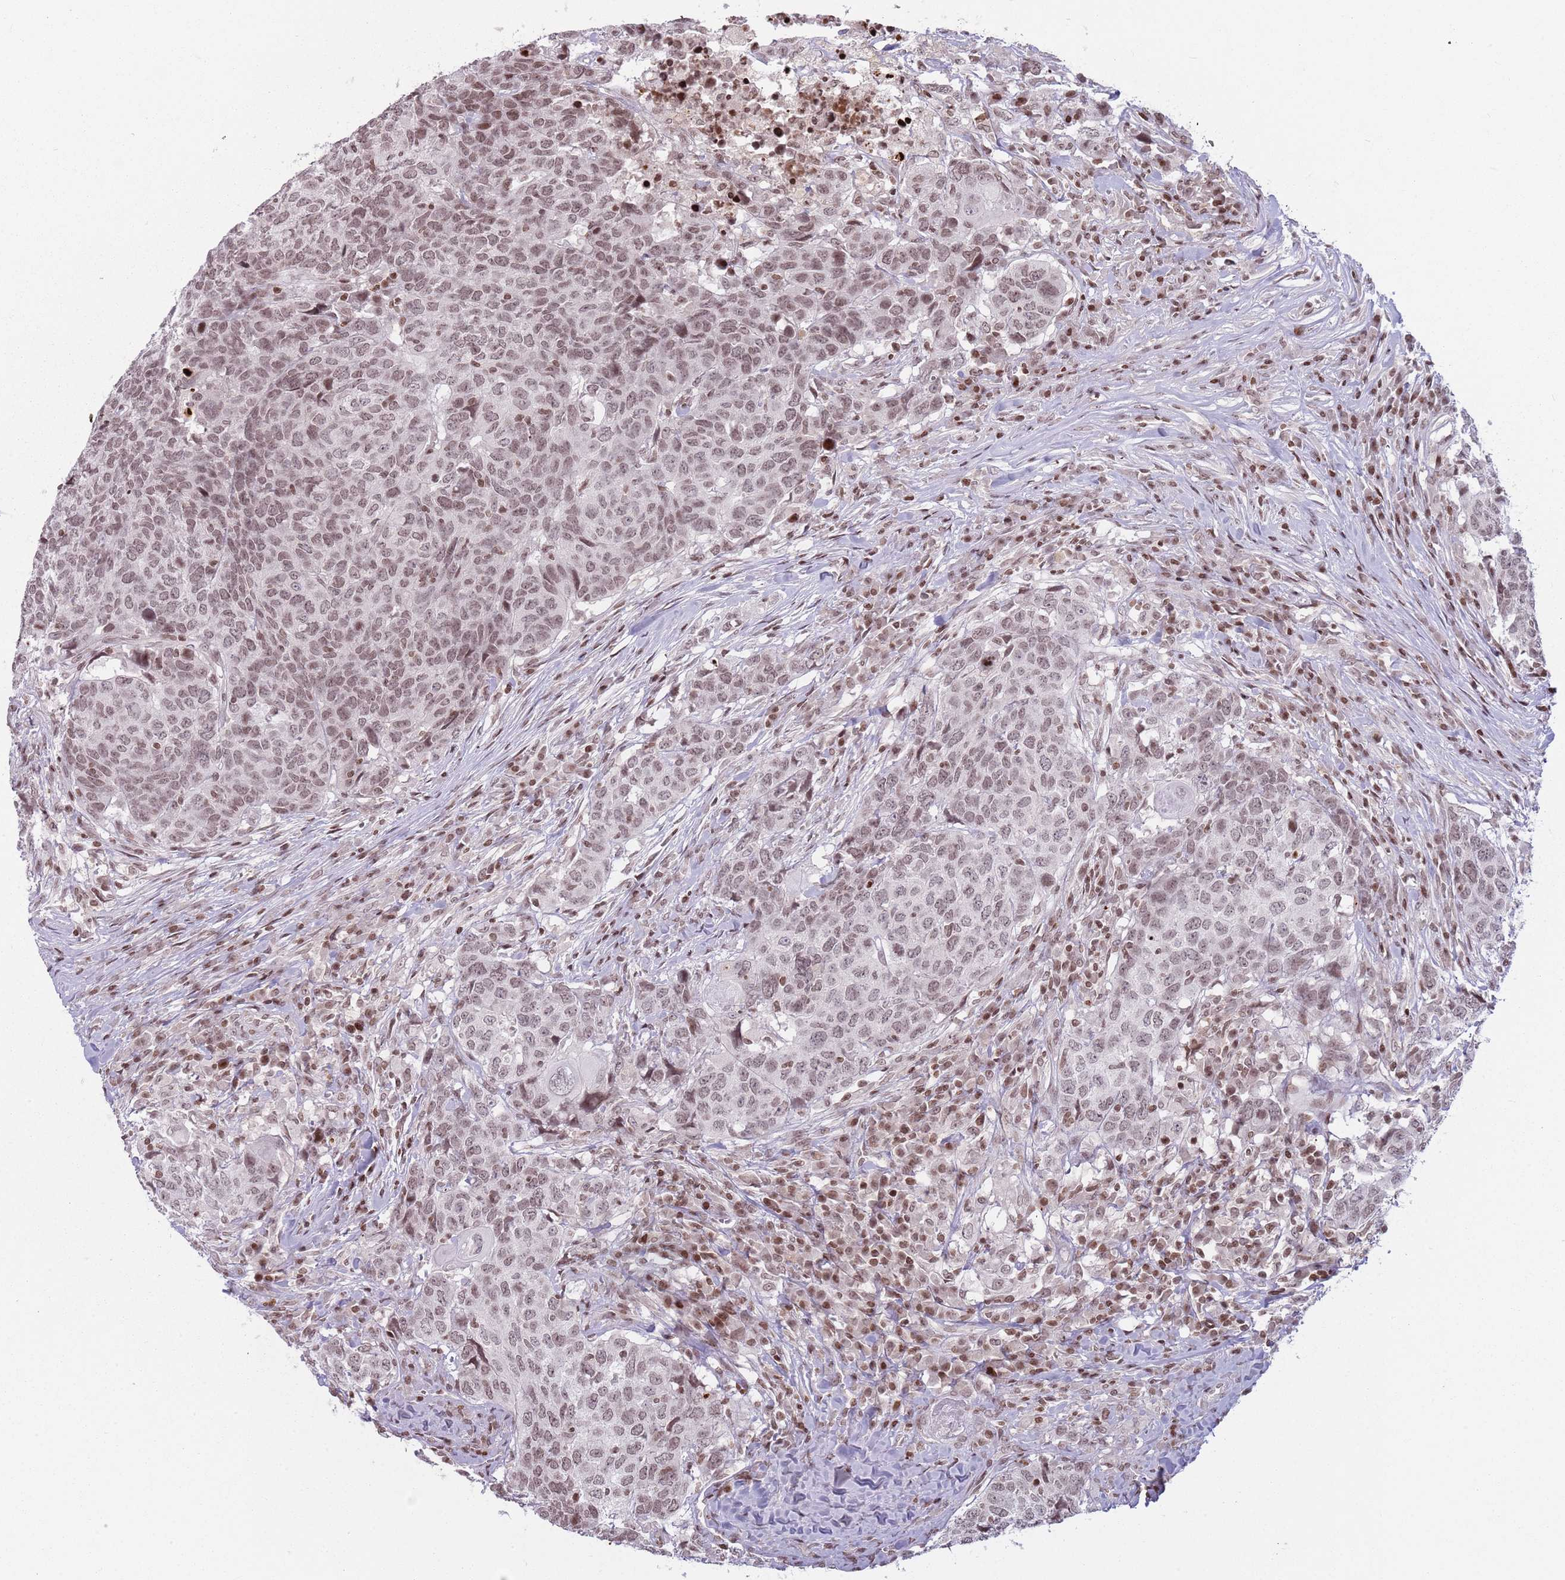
{"staining": {"intensity": "moderate", "quantity": ">75%", "location": "nuclear"}, "tissue": "head and neck cancer", "cell_type": "Tumor cells", "image_type": "cancer", "snomed": [{"axis": "morphology", "description": "Normal tissue, NOS"}, {"axis": "morphology", "description": "Squamous cell carcinoma, NOS"}, {"axis": "topography", "description": "Skeletal muscle"}, {"axis": "topography", "description": "Vascular tissue"}, {"axis": "topography", "description": "Peripheral nerve tissue"}, {"axis": "topography", "description": "Head-Neck"}], "caption": "An immunohistochemistry photomicrograph of neoplastic tissue is shown. Protein staining in brown shows moderate nuclear positivity in head and neck squamous cell carcinoma within tumor cells.", "gene": "SH3RF3", "patient": {"sex": "male", "age": 66}}